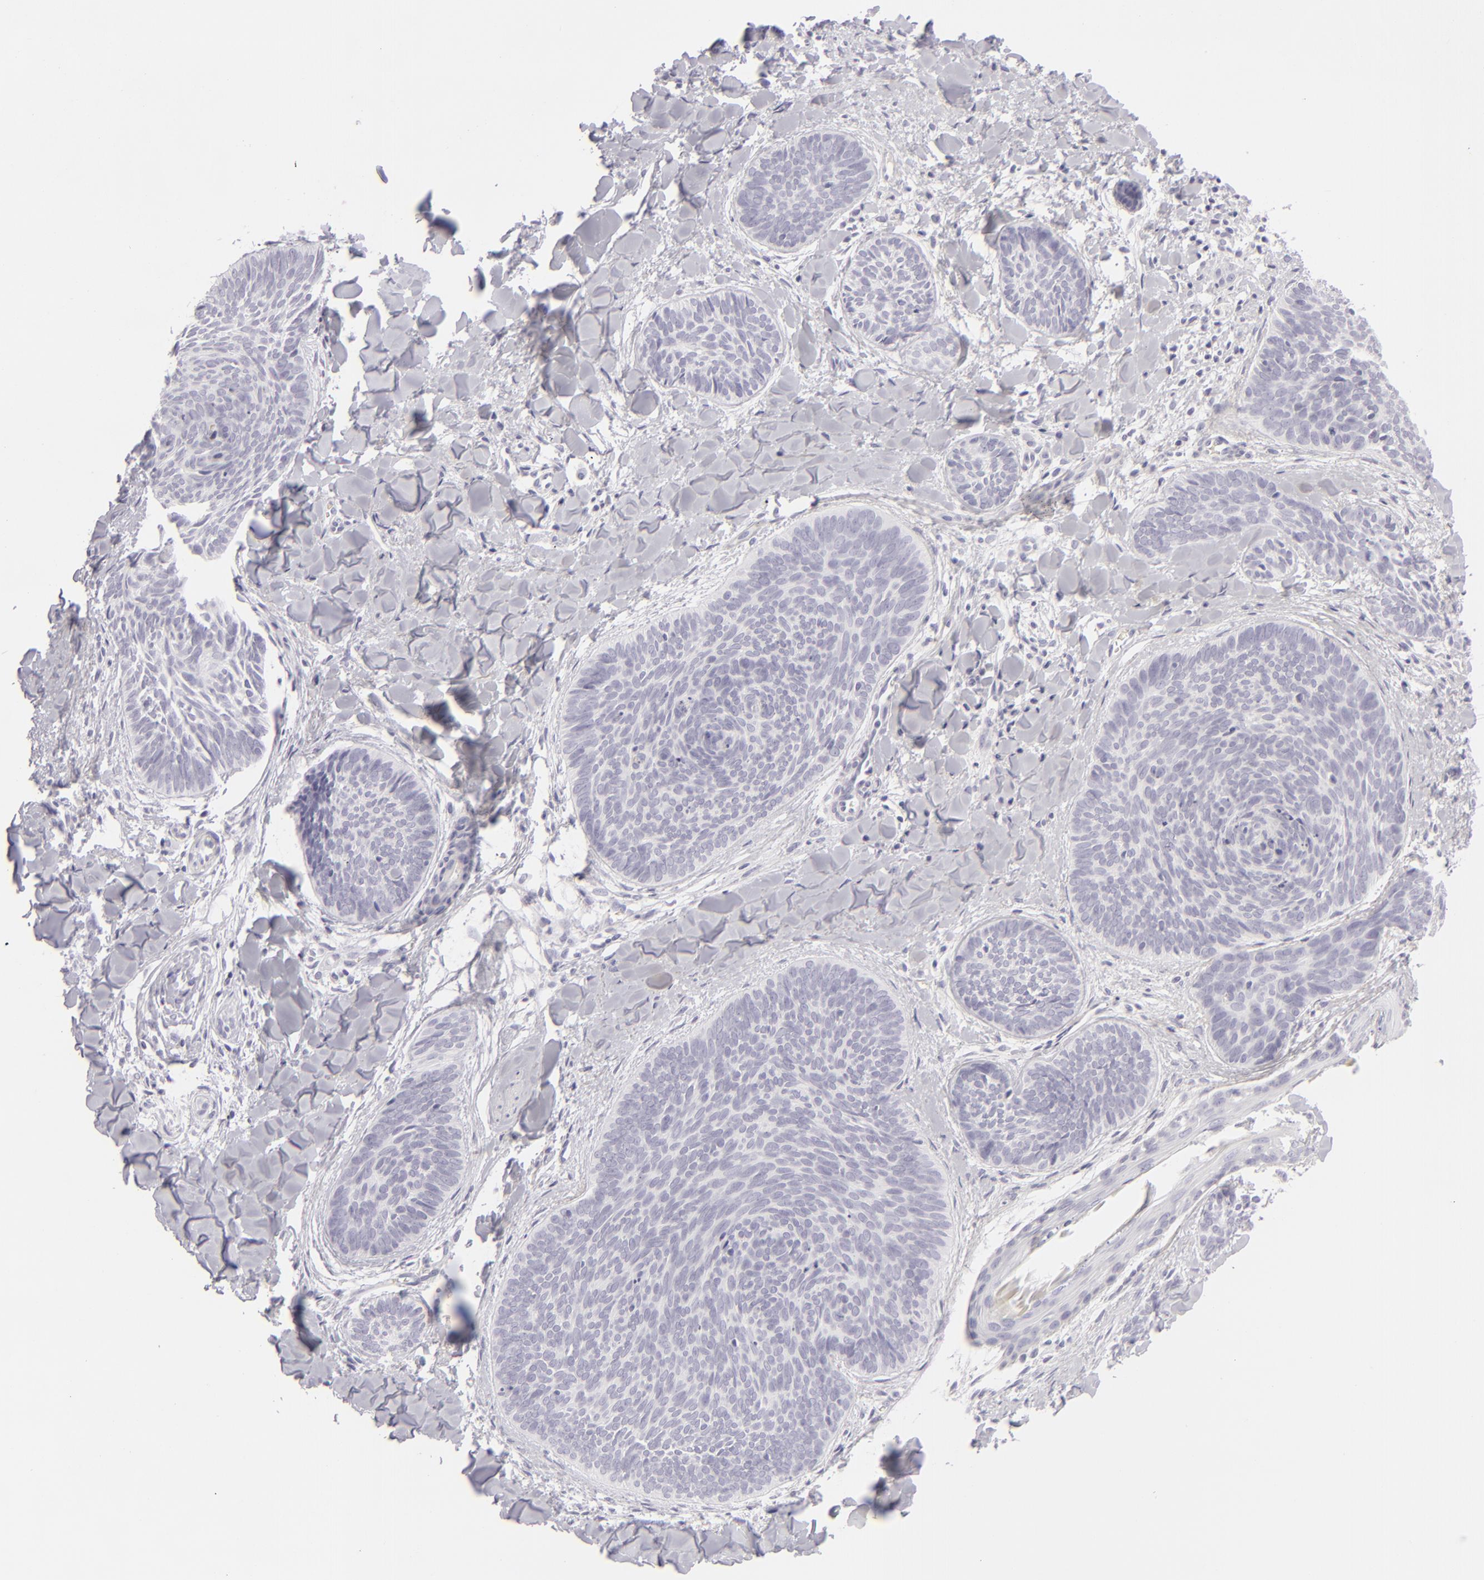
{"staining": {"intensity": "negative", "quantity": "none", "location": "none"}, "tissue": "skin cancer", "cell_type": "Tumor cells", "image_type": "cancer", "snomed": [{"axis": "morphology", "description": "Basal cell carcinoma"}, {"axis": "topography", "description": "Skin"}], "caption": "IHC histopathology image of skin cancer (basal cell carcinoma) stained for a protein (brown), which exhibits no positivity in tumor cells.", "gene": "CDX2", "patient": {"sex": "female", "age": 81}}